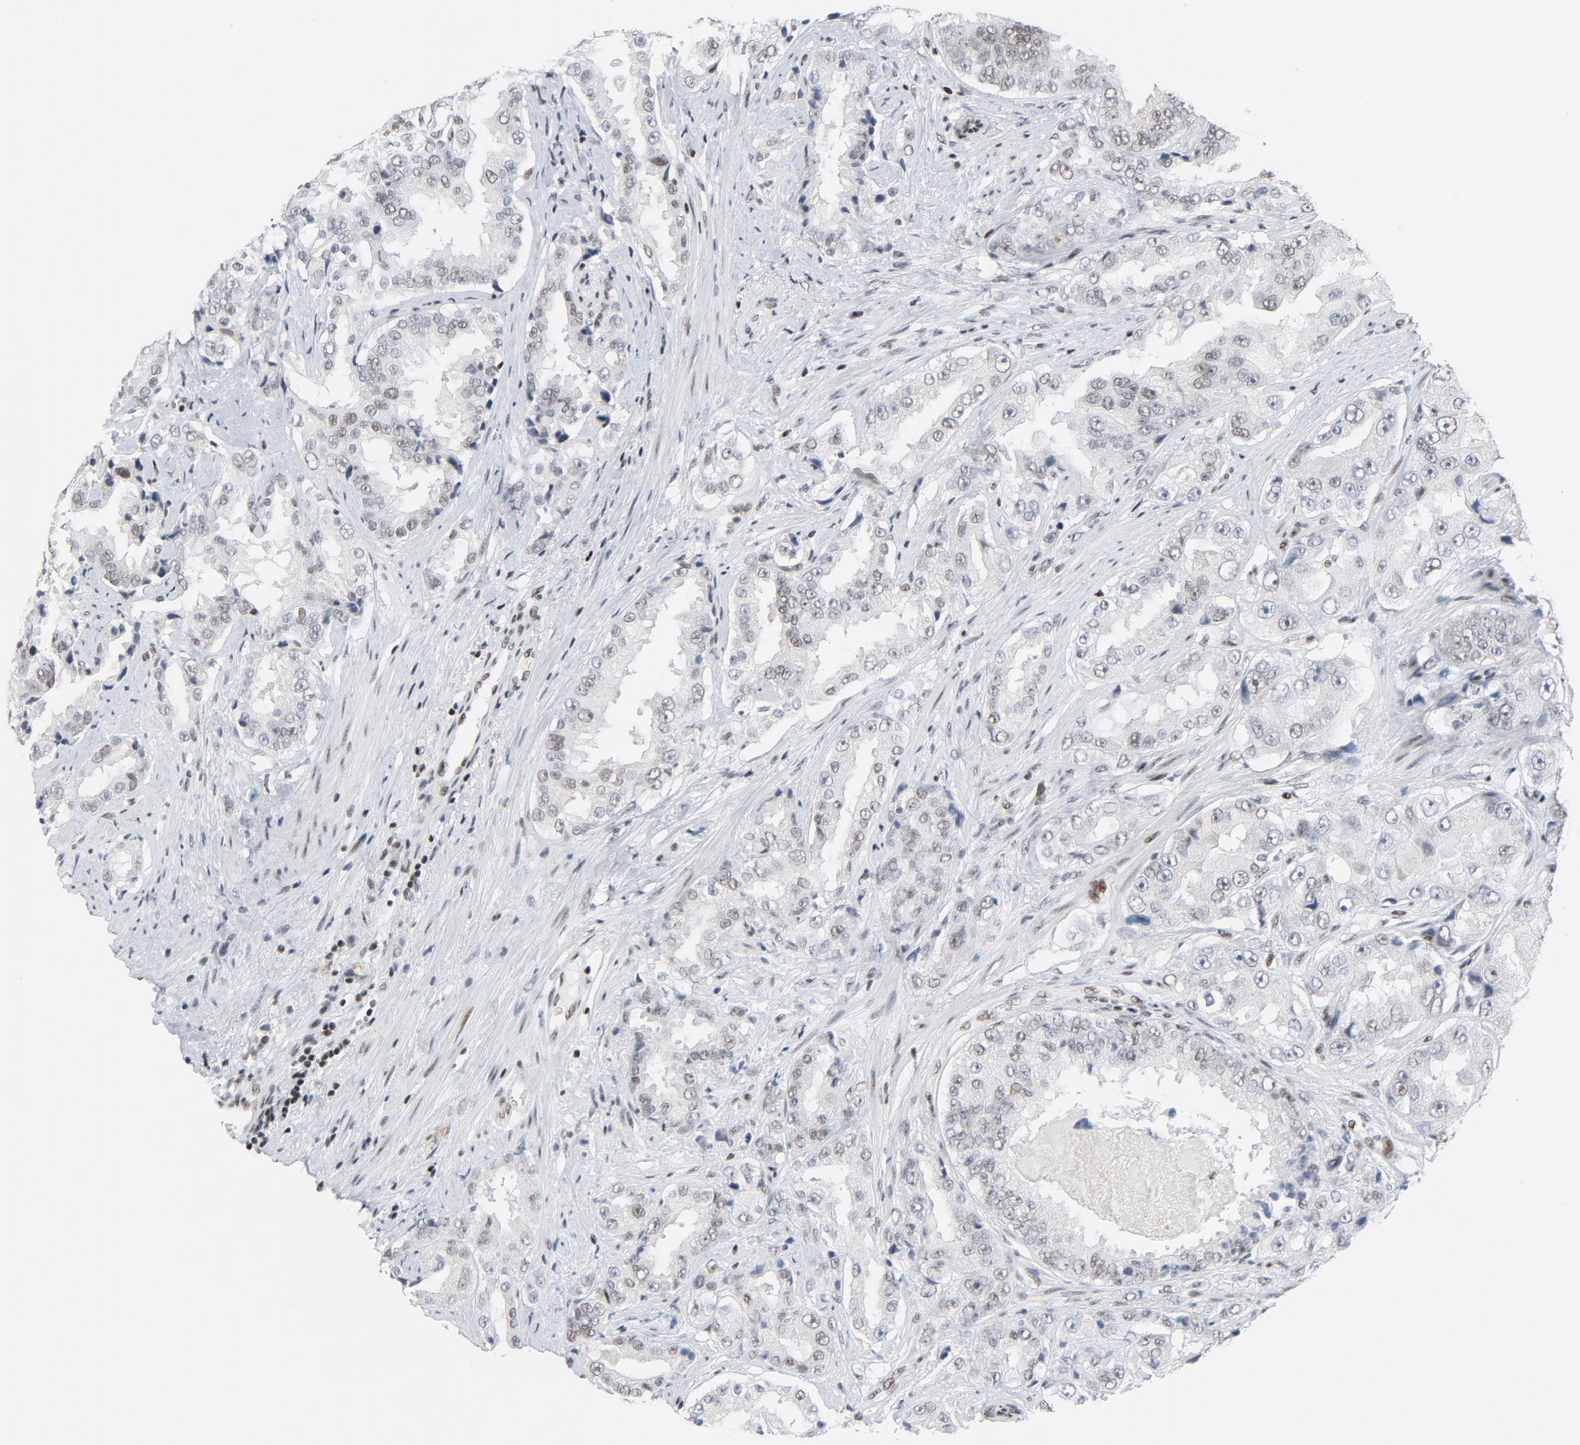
{"staining": {"intensity": "weak", "quantity": "<25%", "location": "nuclear"}, "tissue": "prostate cancer", "cell_type": "Tumor cells", "image_type": "cancer", "snomed": [{"axis": "morphology", "description": "Adenocarcinoma, Medium grade"}, {"axis": "topography", "description": "Prostate"}], "caption": "A photomicrograph of human prostate medium-grade adenocarcinoma is negative for staining in tumor cells. The staining is performed using DAB brown chromogen with nuclei counter-stained in using hematoxylin.", "gene": "GABPA", "patient": {"sex": "male", "age": 60}}